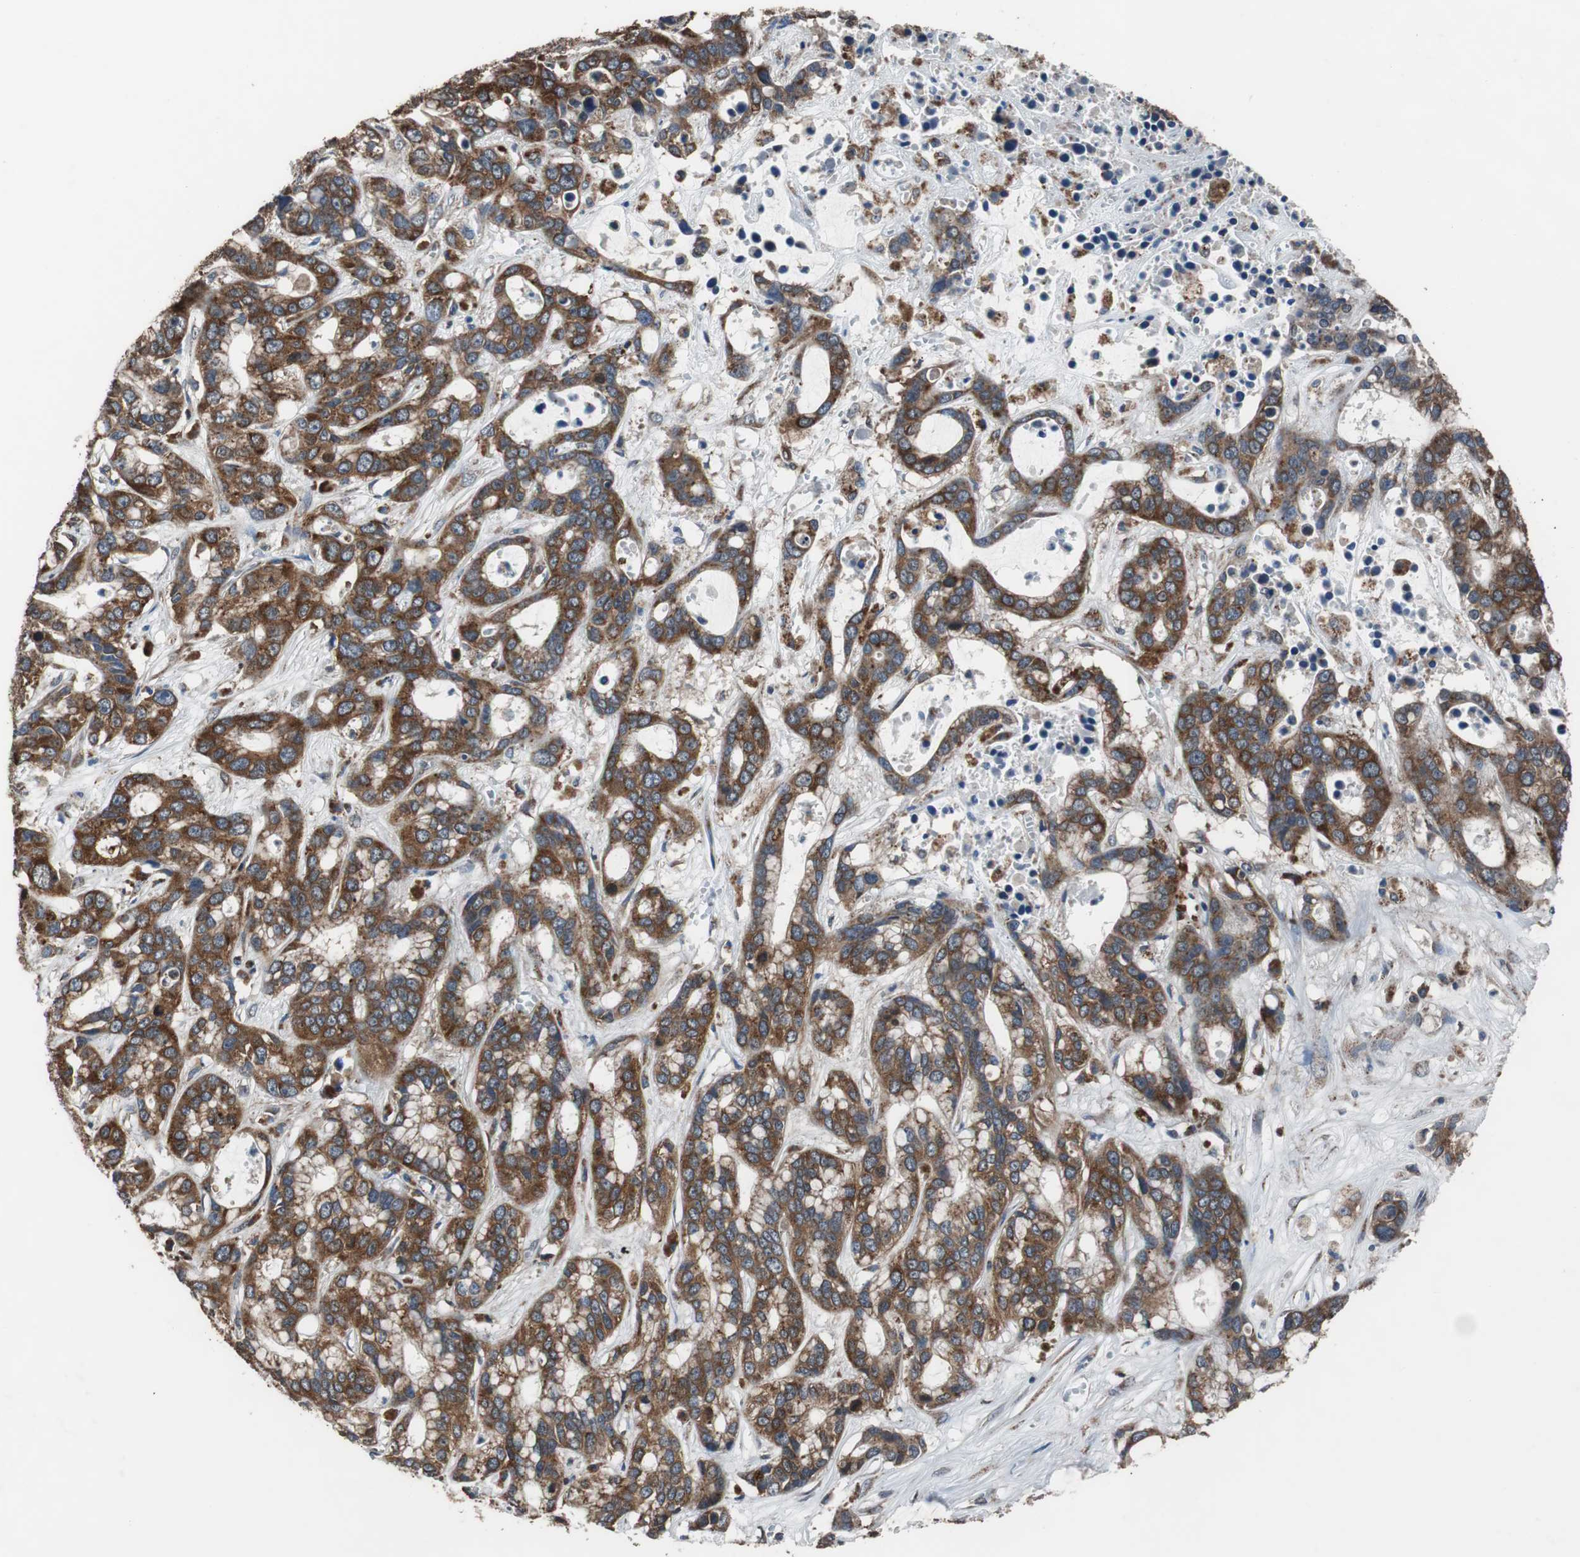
{"staining": {"intensity": "strong", "quantity": ">75%", "location": "cytoplasmic/membranous"}, "tissue": "liver cancer", "cell_type": "Tumor cells", "image_type": "cancer", "snomed": [{"axis": "morphology", "description": "Cholangiocarcinoma"}, {"axis": "topography", "description": "Liver"}], "caption": "Liver cholangiocarcinoma tissue shows strong cytoplasmic/membranous staining in approximately >75% of tumor cells (DAB = brown stain, brightfield microscopy at high magnification).", "gene": "USP10", "patient": {"sex": "female", "age": 65}}